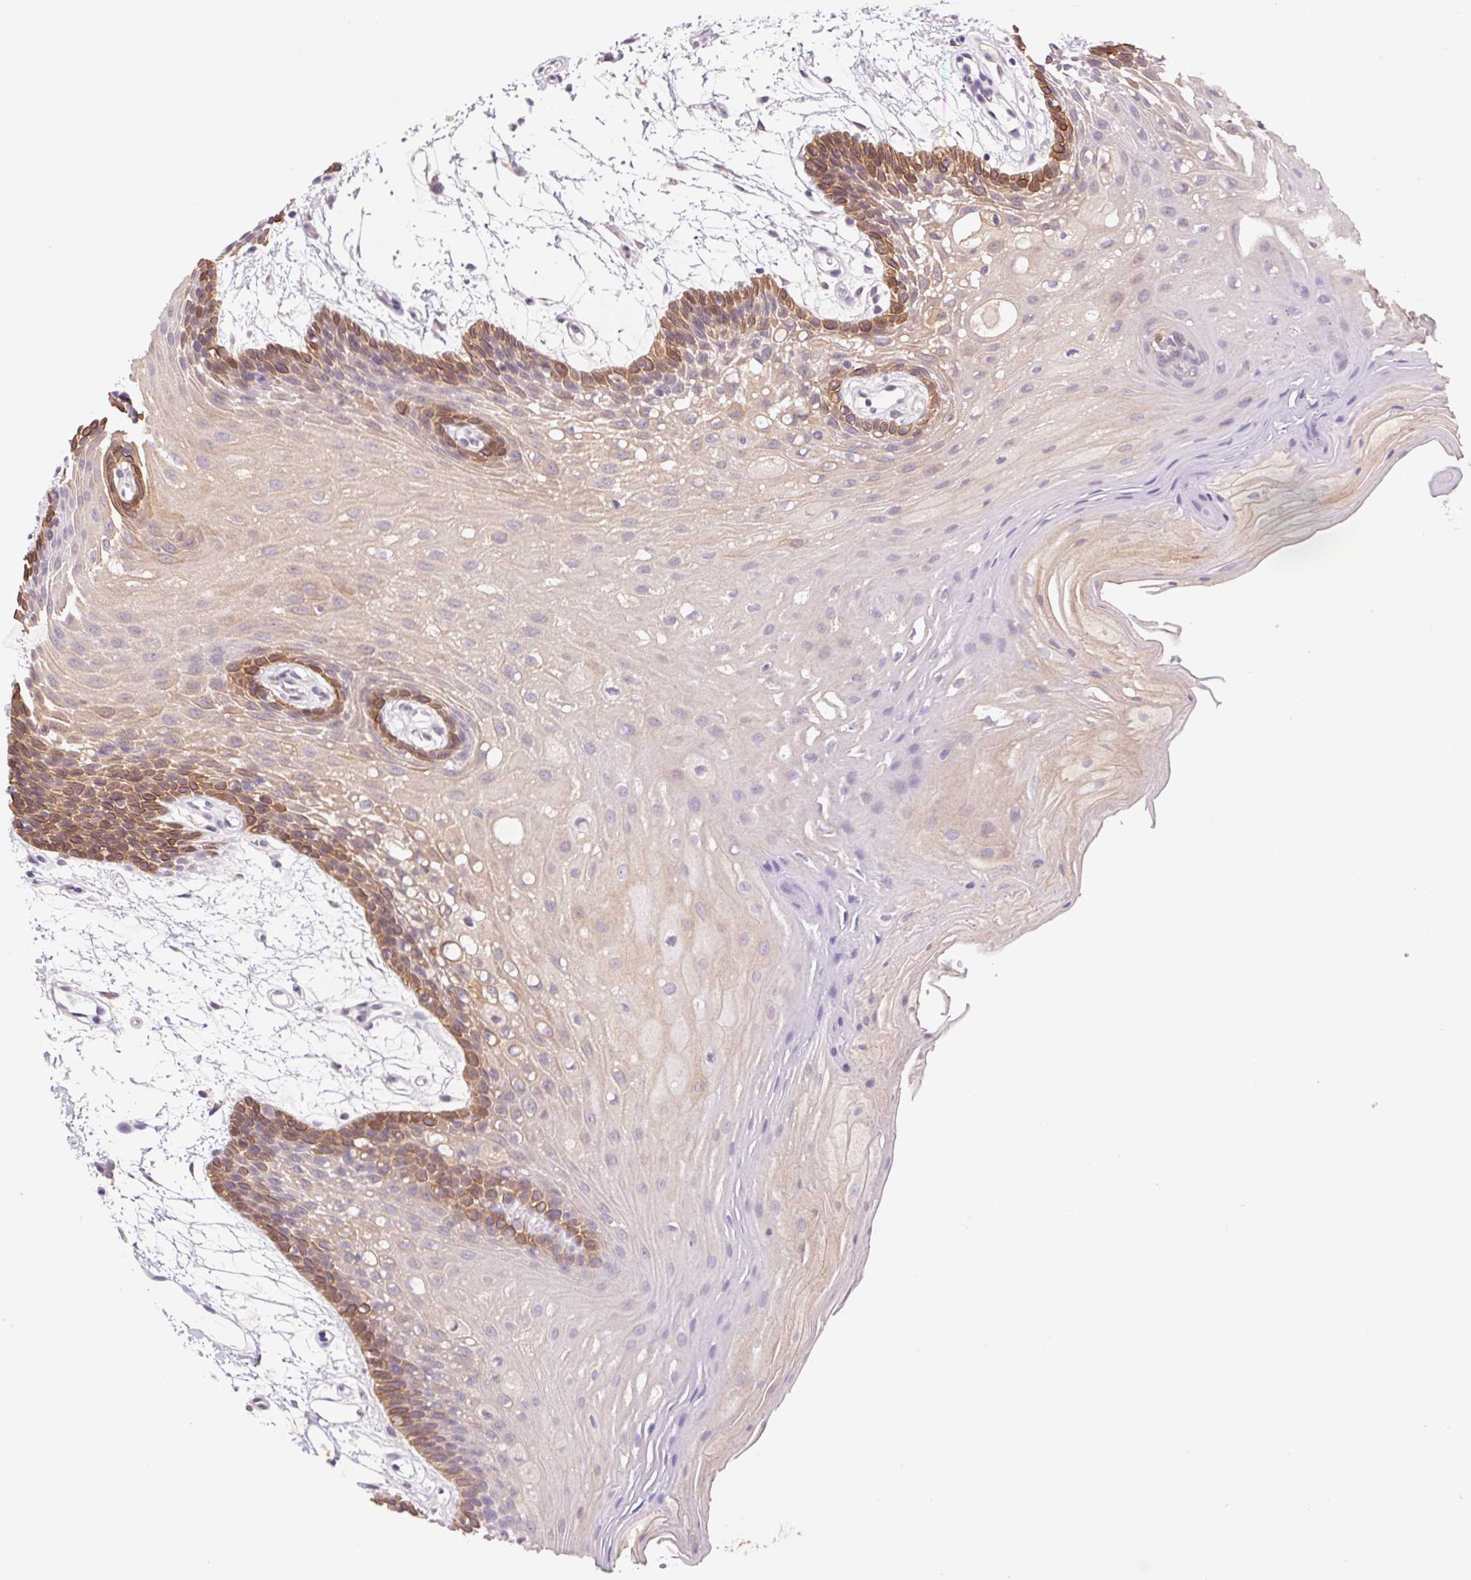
{"staining": {"intensity": "strong", "quantity": "<25%", "location": "cytoplasmic/membranous"}, "tissue": "oral mucosa", "cell_type": "Squamous epithelial cells", "image_type": "normal", "snomed": [{"axis": "morphology", "description": "Normal tissue, NOS"}, {"axis": "morphology", "description": "Squamous cell carcinoma, NOS"}, {"axis": "topography", "description": "Oral tissue"}, {"axis": "topography", "description": "Tounge, NOS"}, {"axis": "topography", "description": "Head-Neck"}], "caption": "Squamous epithelial cells show strong cytoplasmic/membranous expression in about <25% of cells in unremarkable oral mucosa.", "gene": "PNMA8B", "patient": {"sex": "male", "age": 62}}